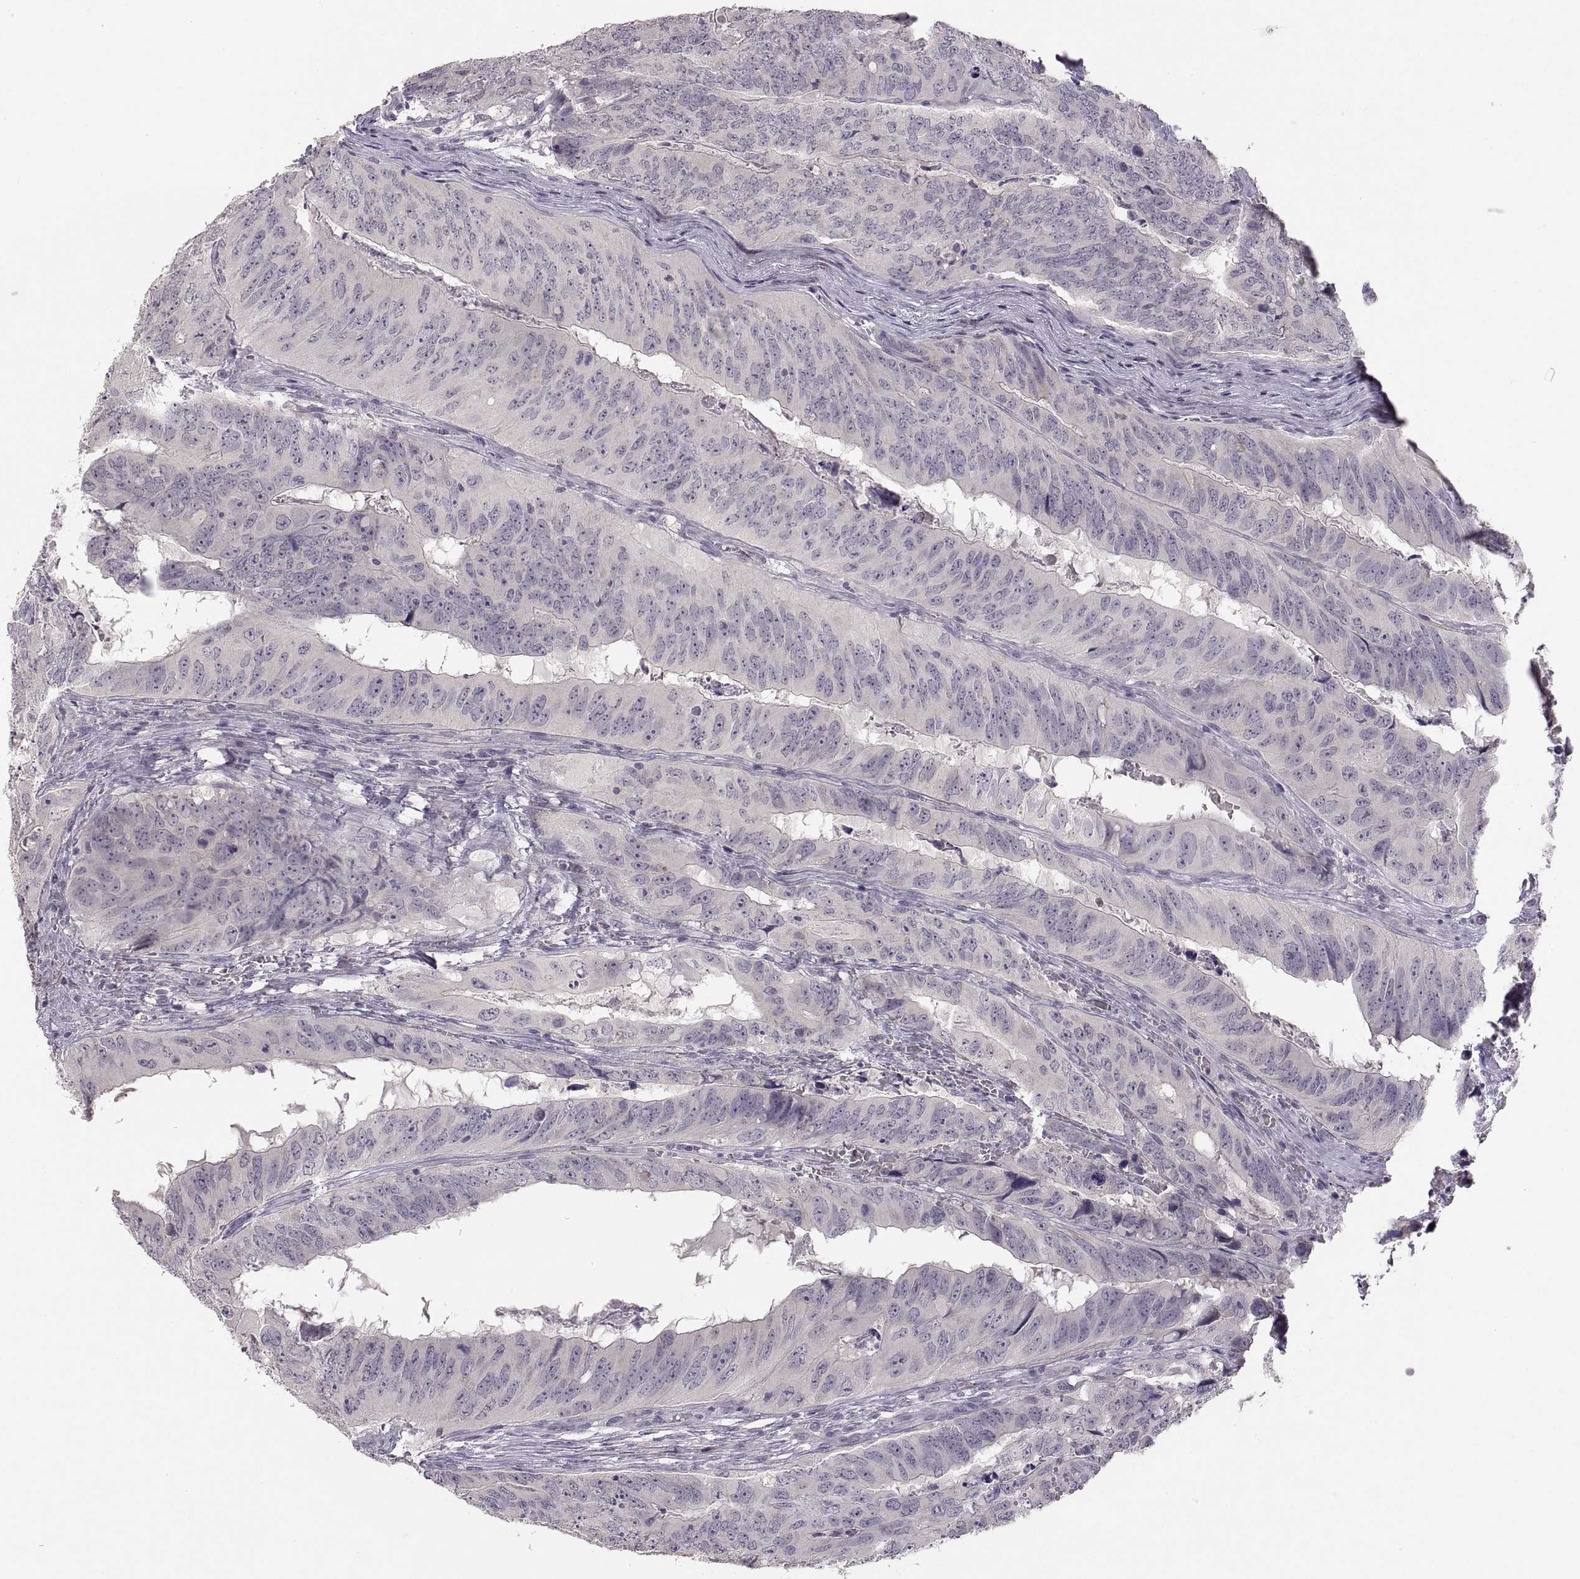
{"staining": {"intensity": "negative", "quantity": "none", "location": "none"}, "tissue": "colorectal cancer", "cell_type": "Tumor cells", "image_type": "cancer", "snomed": [{"axis": "morphology", "description": "Adenocarcinoma, NOS"}, {"axis": "topography", "description": "Colon"}], "caption": "Tumor cells are negative for protein expression in human colorectal cancer.", "gene": "CDH2", "patient": {"sex": "male", "age": 79}}